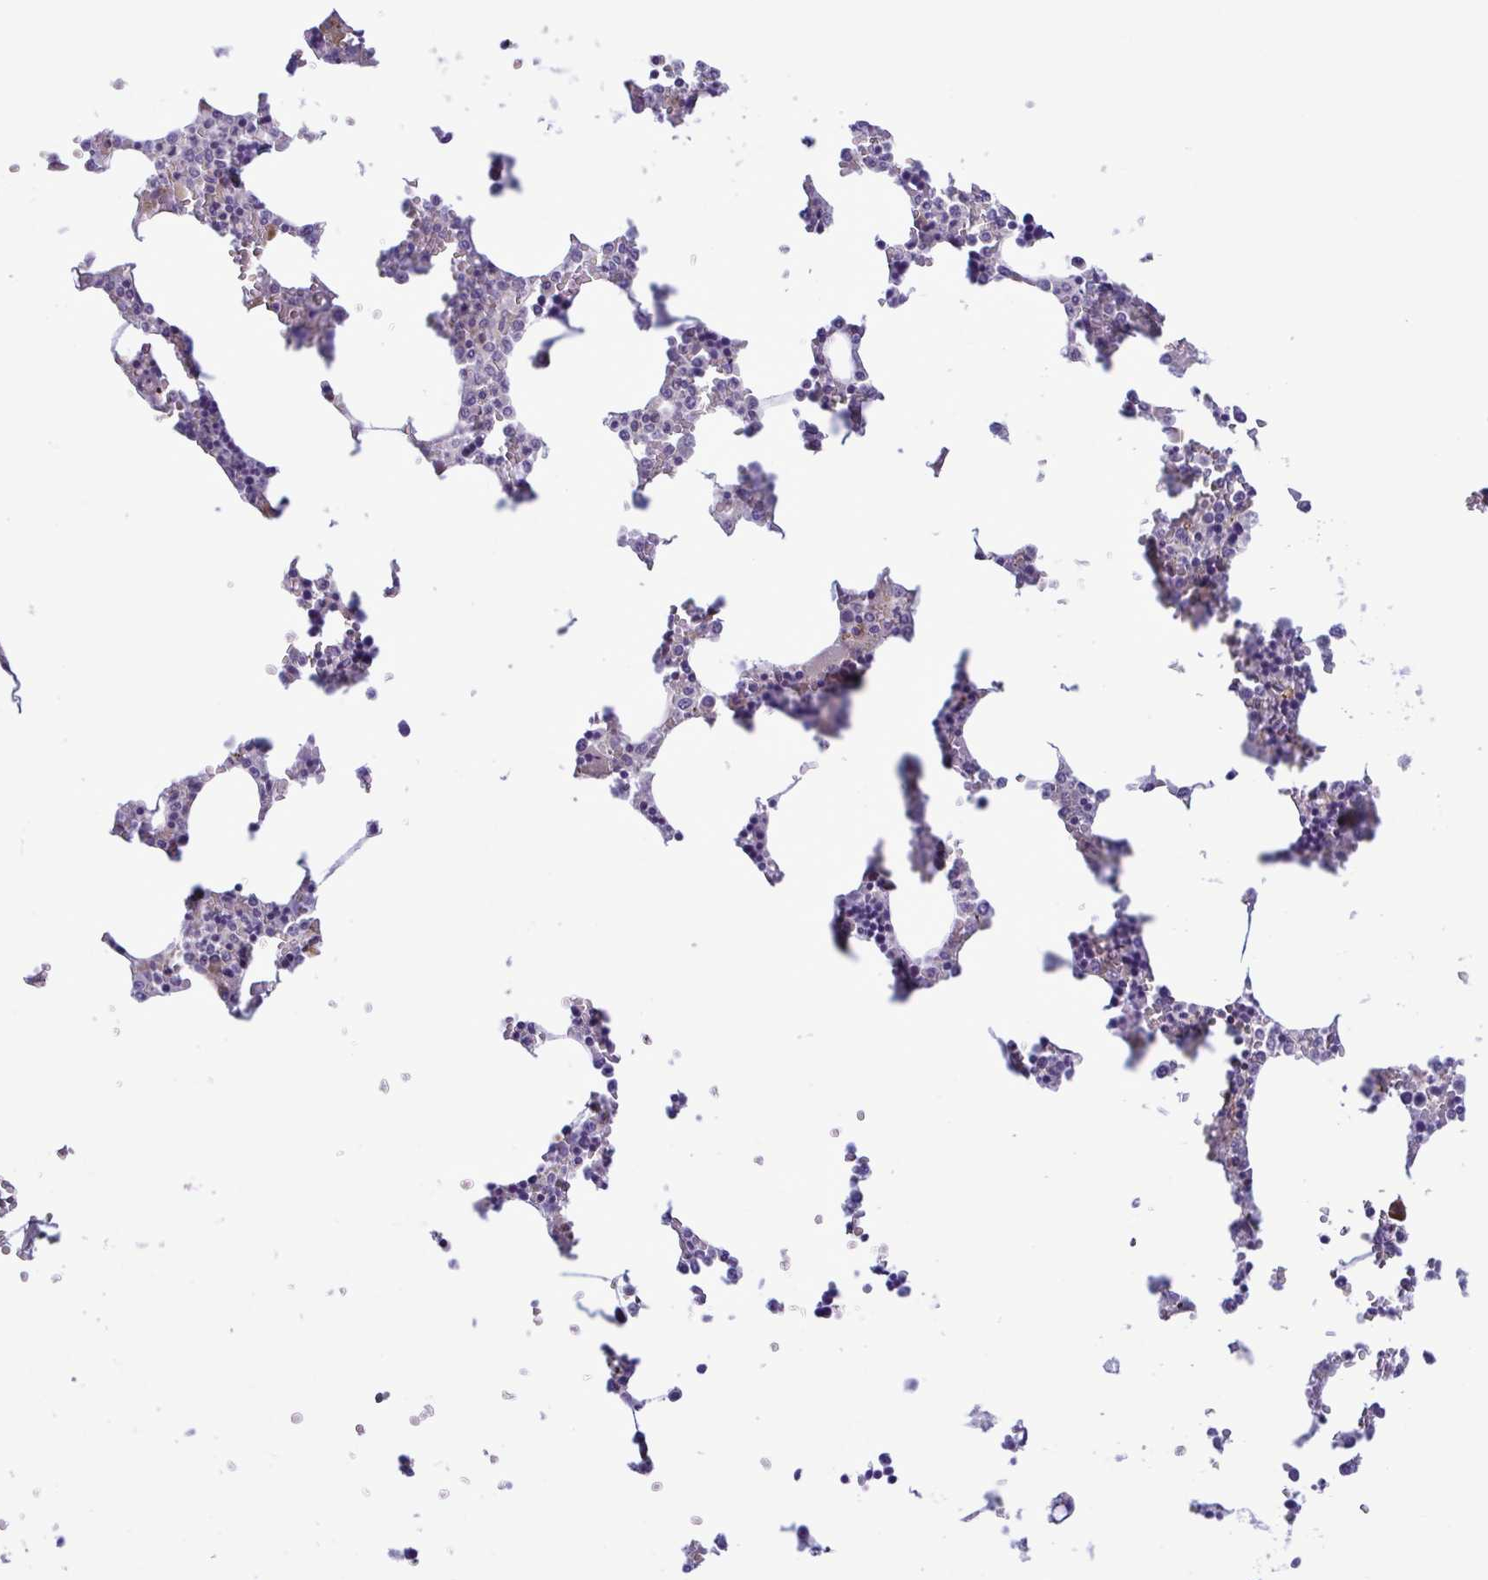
{"staining": {"intensity": "negative", "quantity": "none", "location": "none"}, "tissue": "bone marrow", "cell_type": "Hematopoietic cells", "image_type": "normal", "snomed": [{"axis": "morphology", "description": "Normal tissue, NOS"}, {"axis": "topography", "description": "Bone marrow"}], "caption": "High power microscopy image of an IHC histopathology image of benign bone marrow, revealing no significant positivity in hematopoietic cells.", "gene": "FAM86B1", "patient": {"sex": "male", "age": 64}}